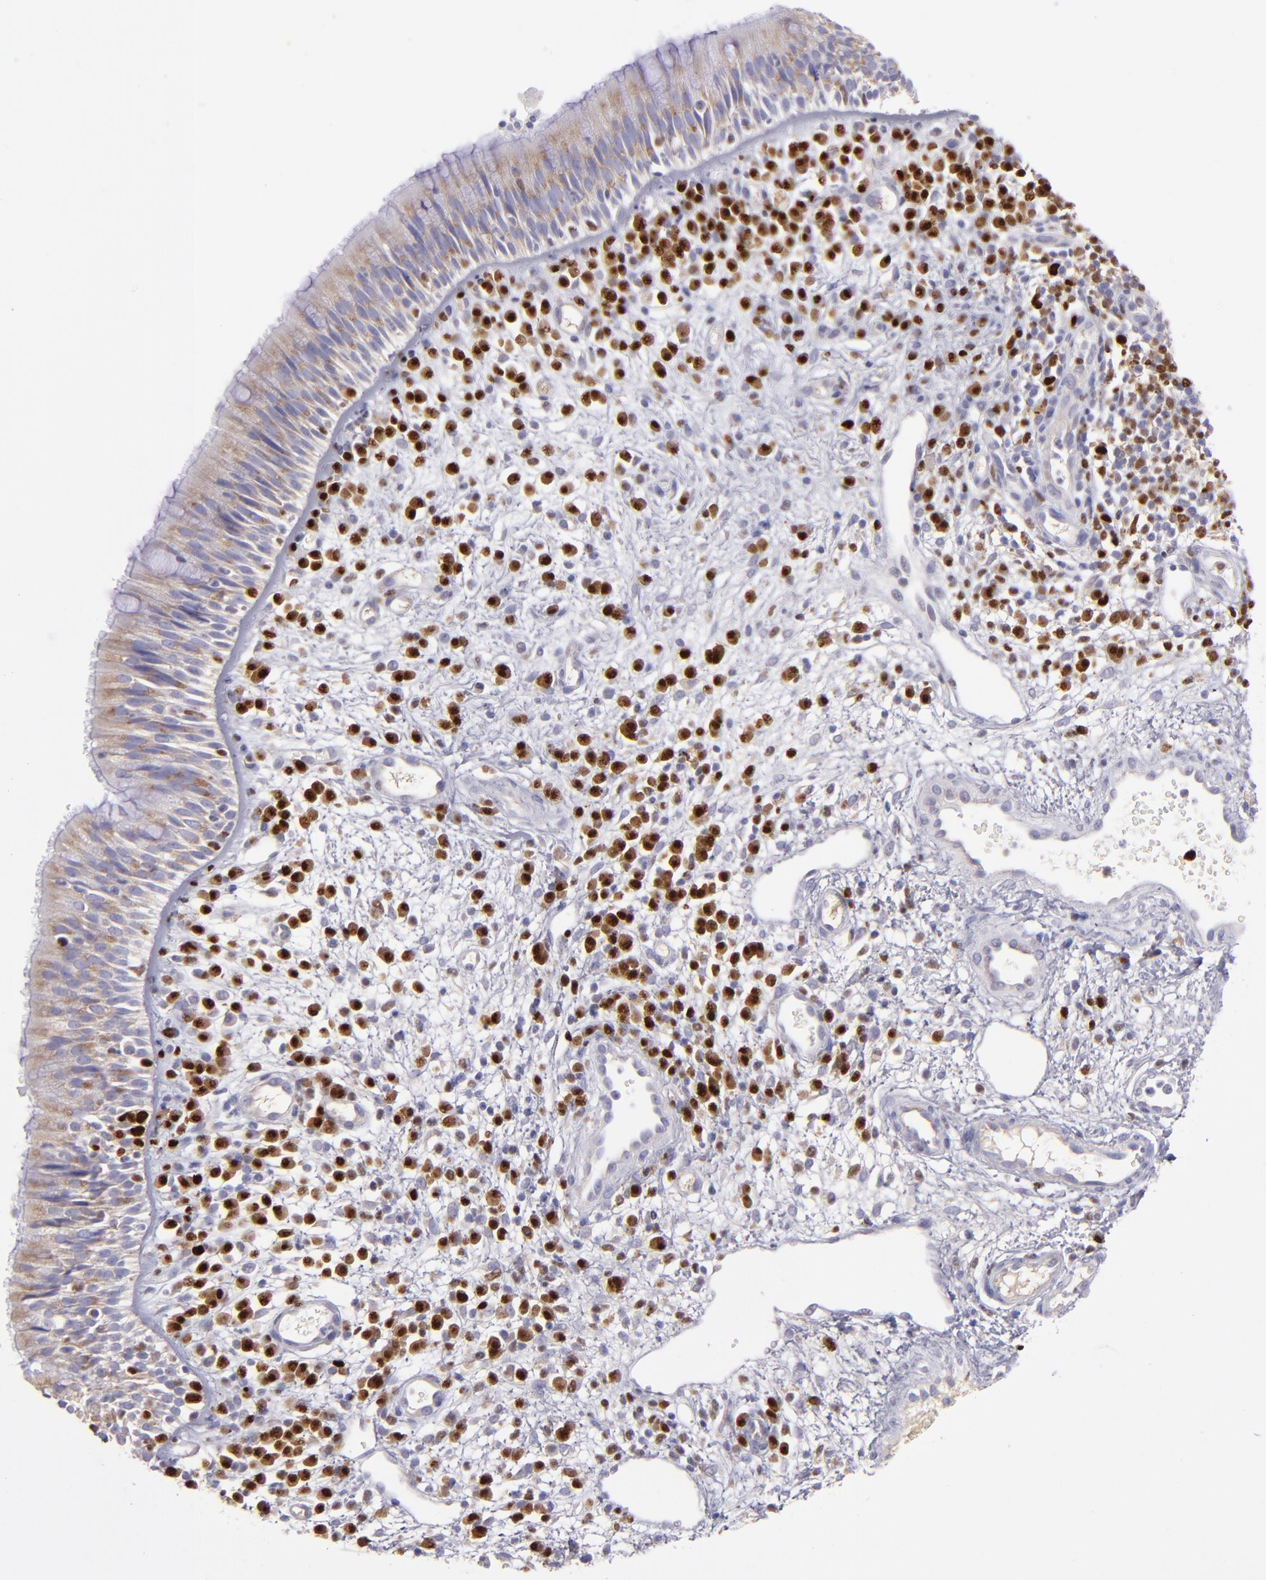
{"staining": {"intensity": "moderate", "quantity": ">75%", "location": "cytoplasmic/membranous"}, "tissue": "nasopharynx", "cell_type": "Respiratory epithelial cells", "image_type": "normal", "snomed": [{"axis": "morphology", "description": "Normal tissue, NOS"}, {"axis": "morphology", "description": "Inflammation, NOS"}, {"axis": "morphology", "description": "Malignant melanoma, Metastatic site"}, {"axis": "topography", "description": "Nasopharynx"}], "caption": "A high-resolution image shows immunohistochemistry staining of normal nasopharynx, which shows moderate cytoplasmic/membranous expression in approximately >75% of respiratory epithelial cells.", "gene": "IRF8", "patient": {"sex": "female", "age": 55}}